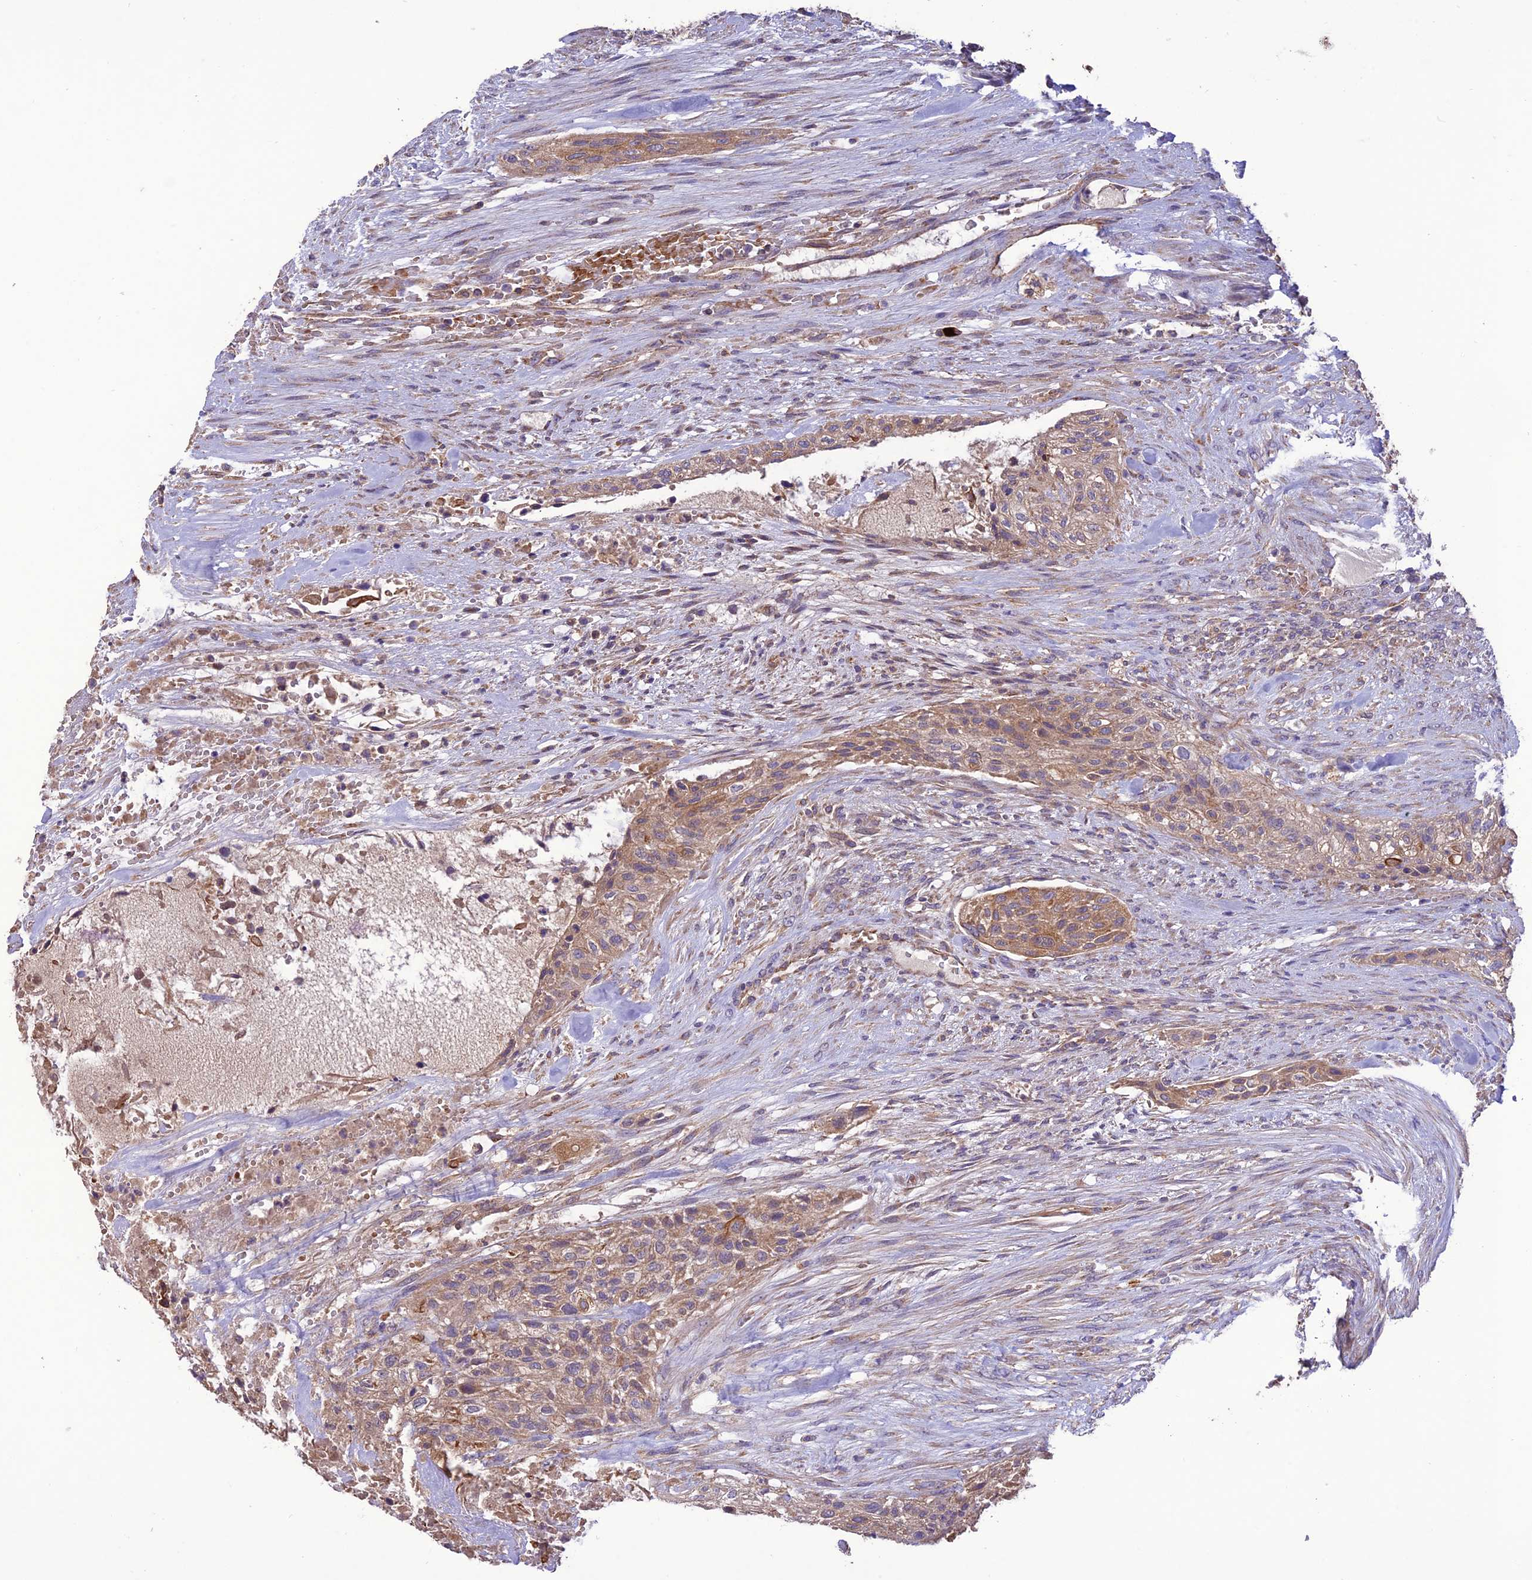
{"staining": {"intensity": "moderate", "quantity": ">75%", "location": "cytoplasmic/membranous"}, "tissue": "urothelial cancer", "cell_type": "Tumor cells", "image_type": "cancer", "snomed": [{"axis": "morphology", "description": "Urothelial carcinoma, High grade"}, {"axis": "topography", "description": "Urinary bladder"}], "caption": "Brown immunohistochemical staining in human high-grade urothelial carcinoma displays moderate cytoplasmic/membranous expression in approximately >75% of tumor cells.", "gene": "NDUFAF1", "patient": {"sex": "male", "age": 35}}